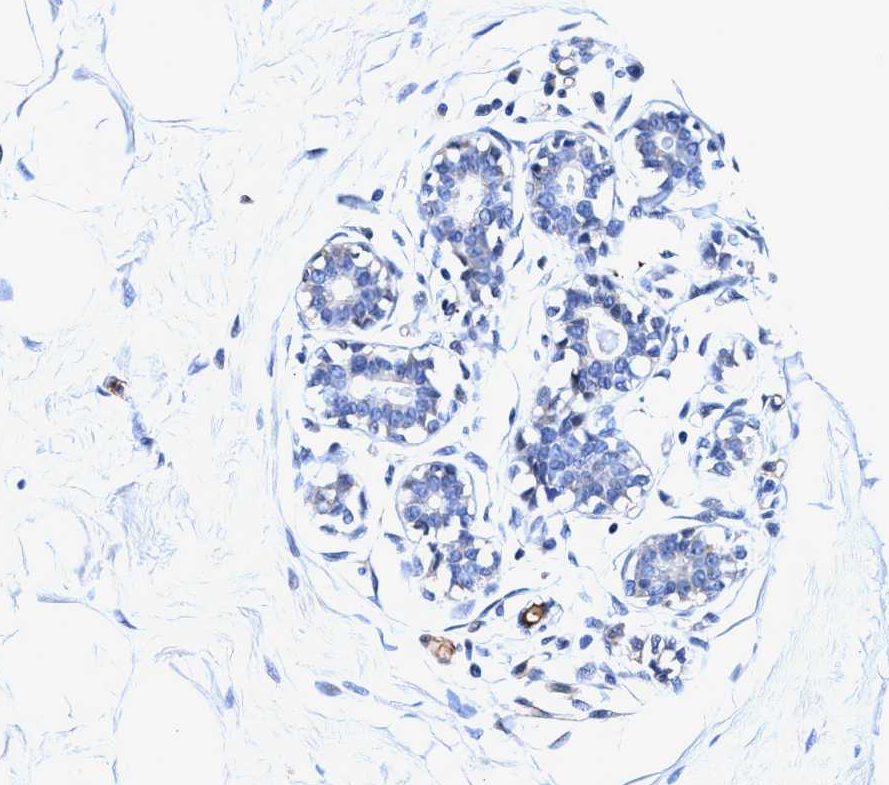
{"staining": {"intensity": "negative", "quantity": "none", "location": "none"}, "tissue": "breast", "cell_type": "Adipocytes", "image_type": "normal", "snomed": [{"axis": "morphology", "description": "Normal tissue, NOS"}, {"axis": "topography", "description": "Breast"}], "caption": "Adipocytes show no significant protein positivity in unremarkable breast. Brightfield microscopy of immunohistochemistry (IHC) stained with DAB (brown) and hematoxylin (blue), captured at high magnification.", "gene": "UBALD2", "patient": {"sex": "female", "age": 23}}